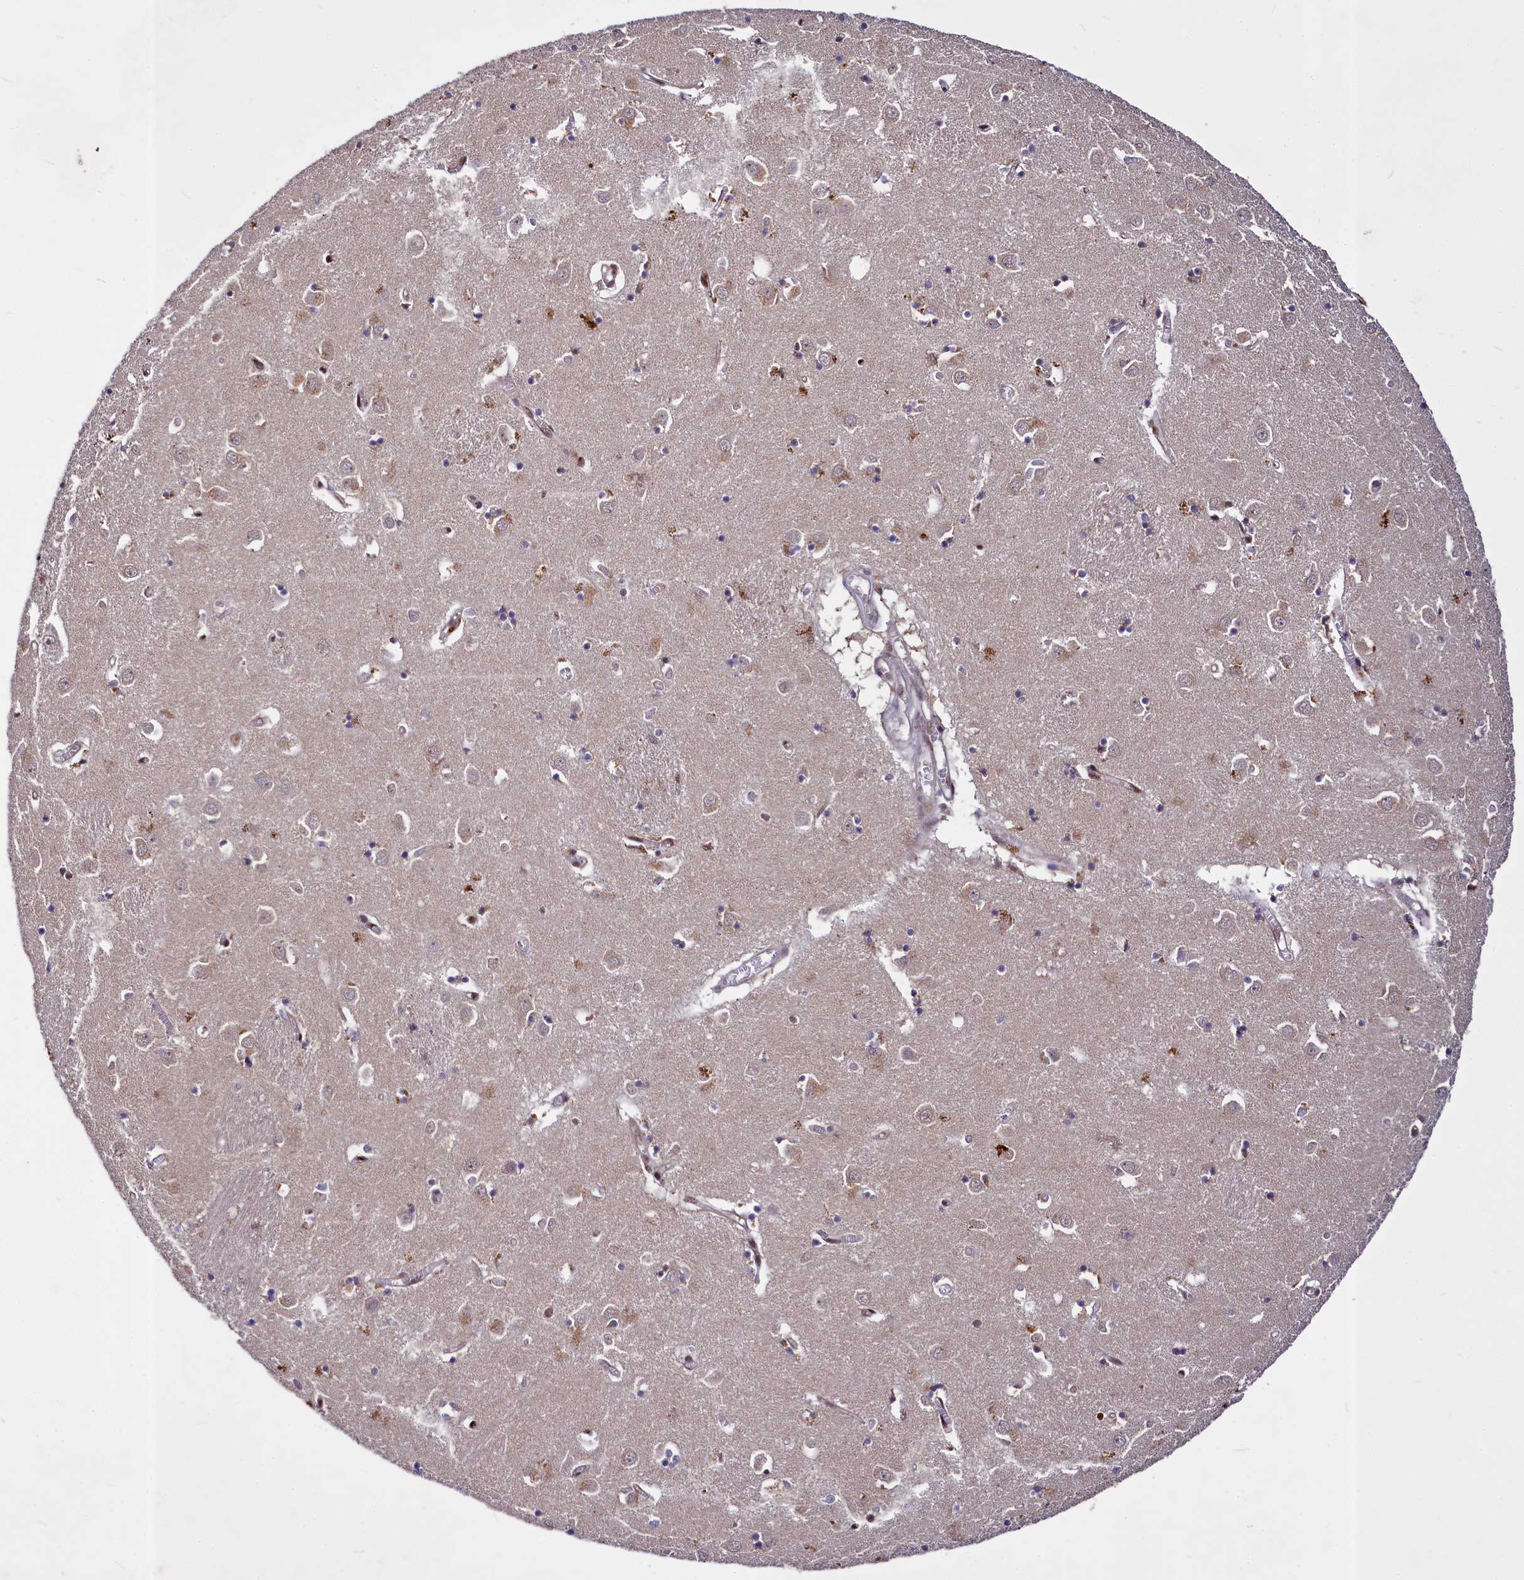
{"staining": {"intensity": "moderate", "quantity": "<25%", "location": "nuclear"}, "tissue": "caudate", "cell_type": "Glial cells", "image_type": "normal", "snomed": [{"axis": "morphology", "description": "Normal tissue, NOS"}, {"axis": "topography", "description": "Lateral ventricle wall"}], "caption": "Caudate stained with DAB IHC exhibits low levels of moderate nuclear positivity in approximately <25% of glial cells. (IHC, brightfield microscopy, high magnification).", "gene": "MAML2", "patient": {"sex": "male", "age": 70}}